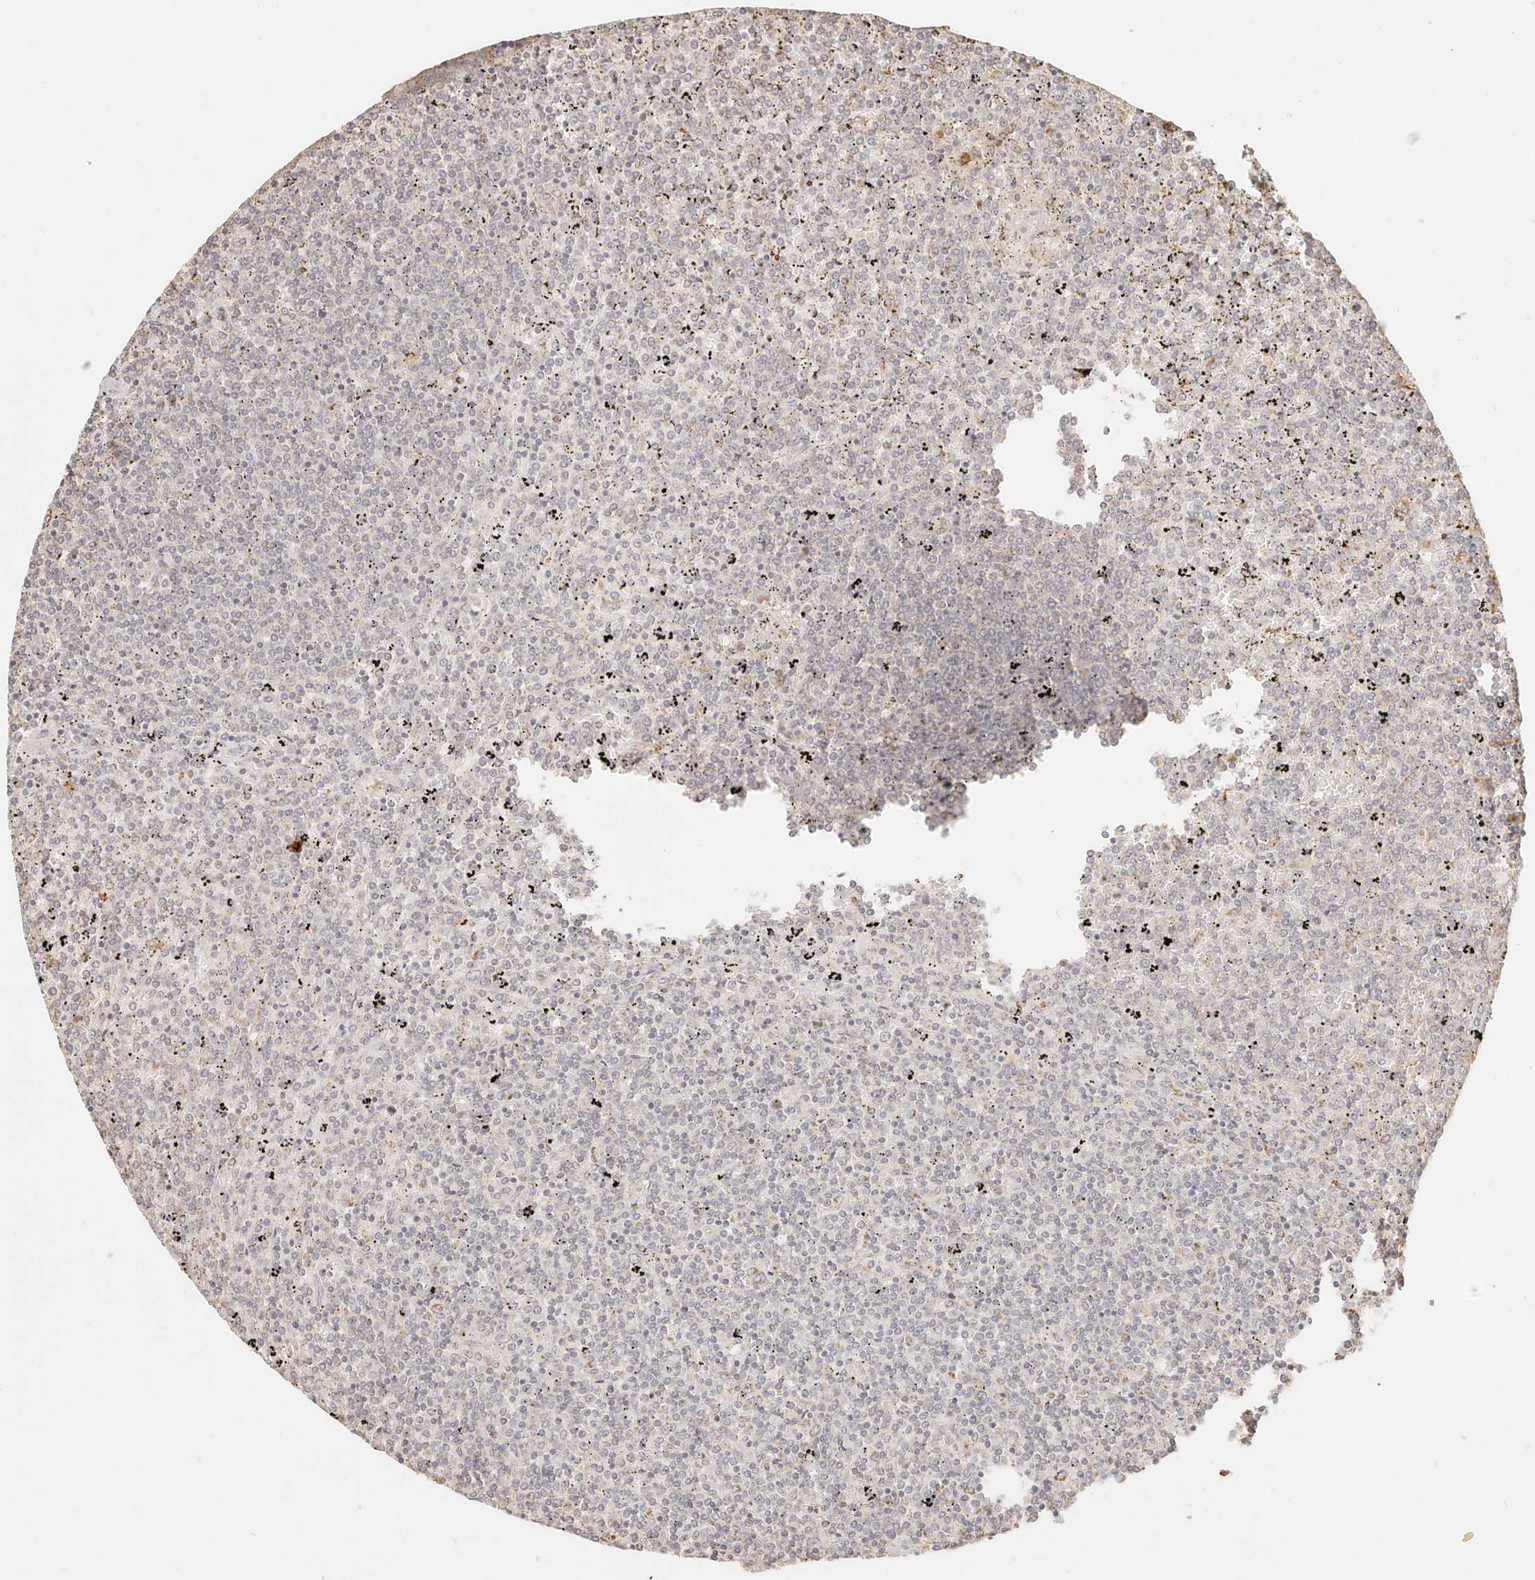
{"staining": {"intensity": "negative", "quantity": "none", "location": "none"}, "tissue": "lymphoma", "cell_type": "Tumor cells", "image_type": "cancer", "snomed": [{"axis": "morphology", "description": "Malignant lymphoma, non-Hodgkin's type, Low grade"}, {"axis": "topography", "description": "Spleen"}], "caption": "Malignant lymphoma, non-Hodgkin's type (low-grade) was stained to show a protein in brown. There is no significant expression in tumor cells. Brightfield microscopy of IHC stained with DAB (3,3'-diaminobenzidine) (brown) and hematoxylin (blue), captured at high magnification.", "gene": "CNMD", "patient": {"sex": "female", "age": 19}}